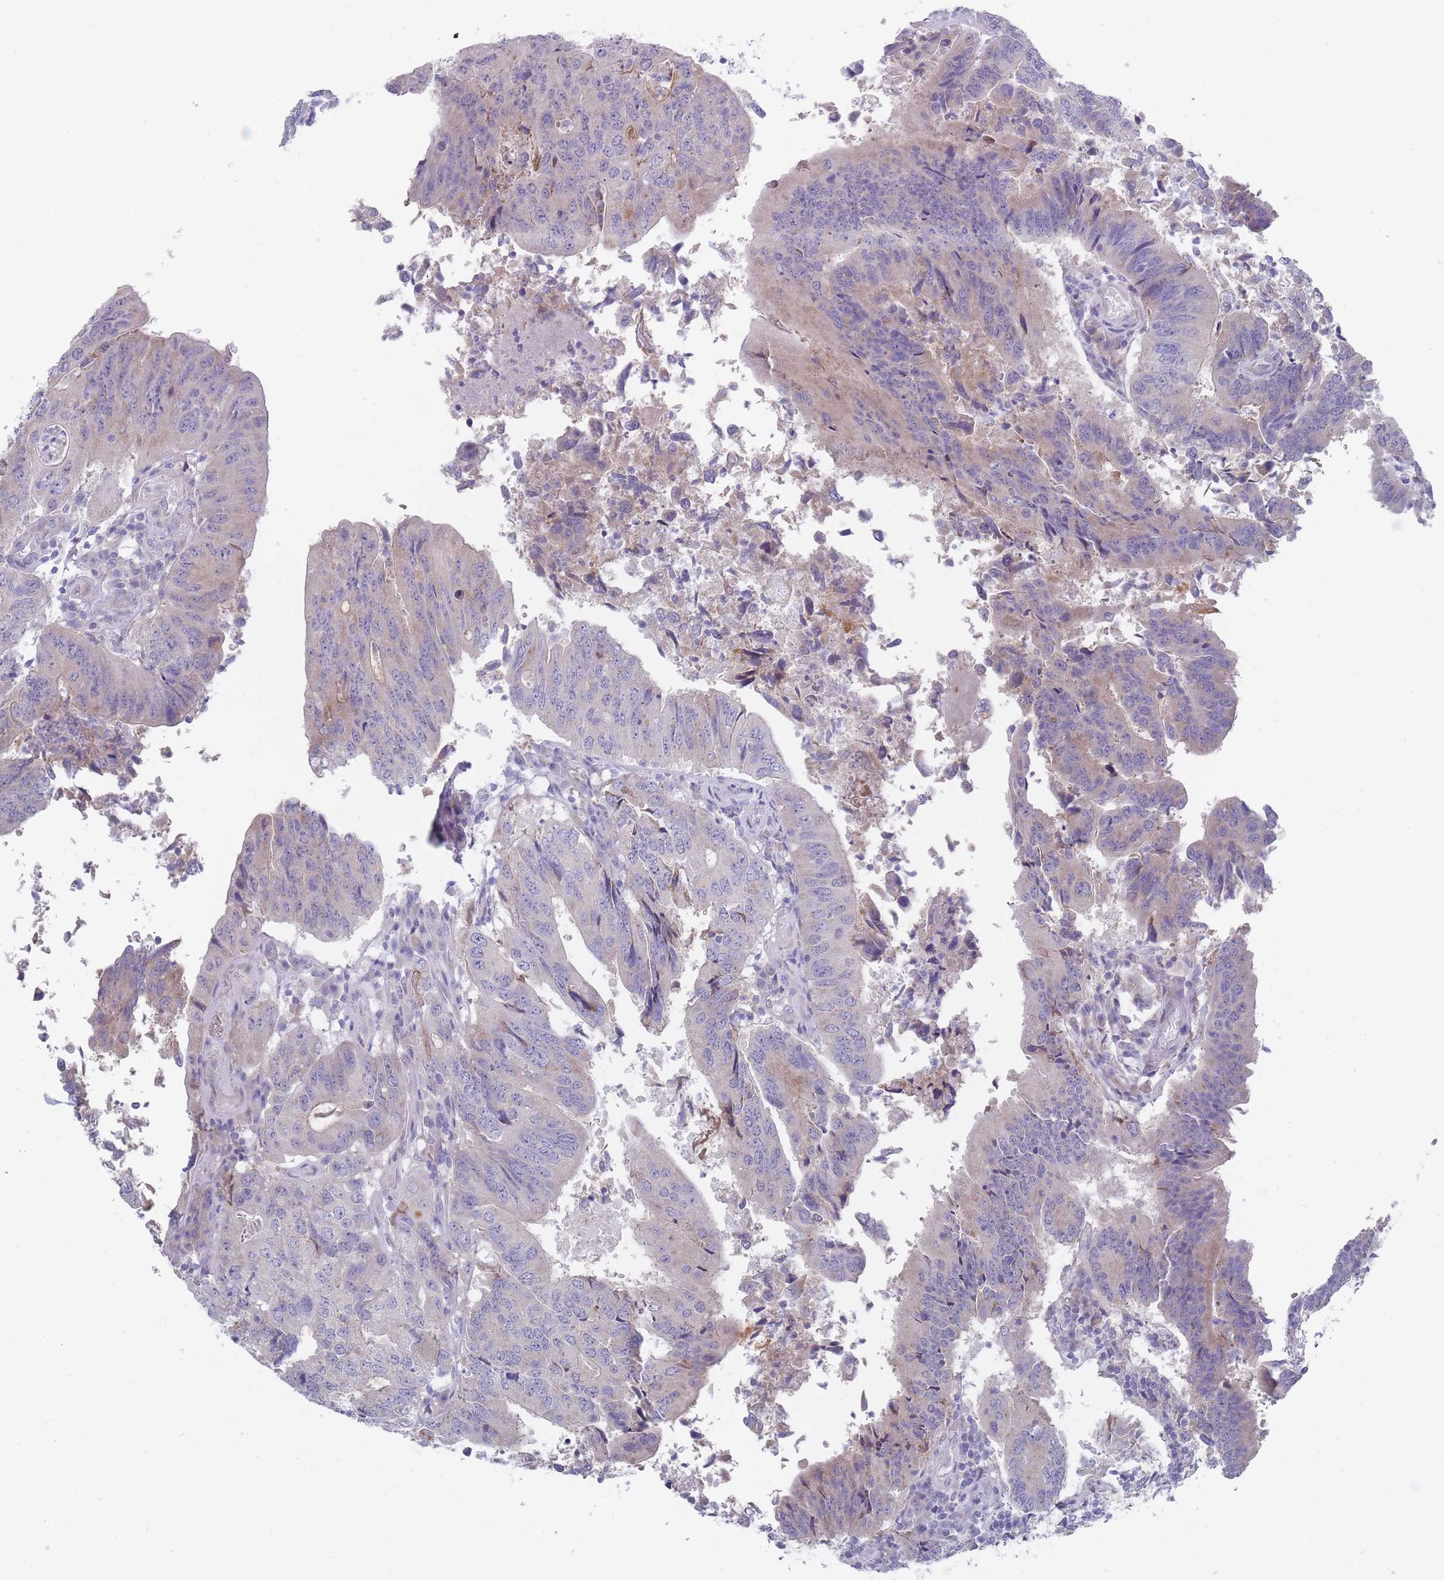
{"staining": {"intensity": "negative", "quantity": "none", "location": "none"}, "tissue": "colorectal cancer", "cell_type": "Tumor cells", "image_type": "cancer", "snomed": [{"axis": "morphology", "description": "Adenocarcinoma, NOS"}, {"axis": "topography", "description": "Colon"}], "caption": "Tumor cells show no significant protein positivity in adenocarcinoma (colorectal).", "gene": "PIGU", "patient": {"sex": "female", "age": 67}}